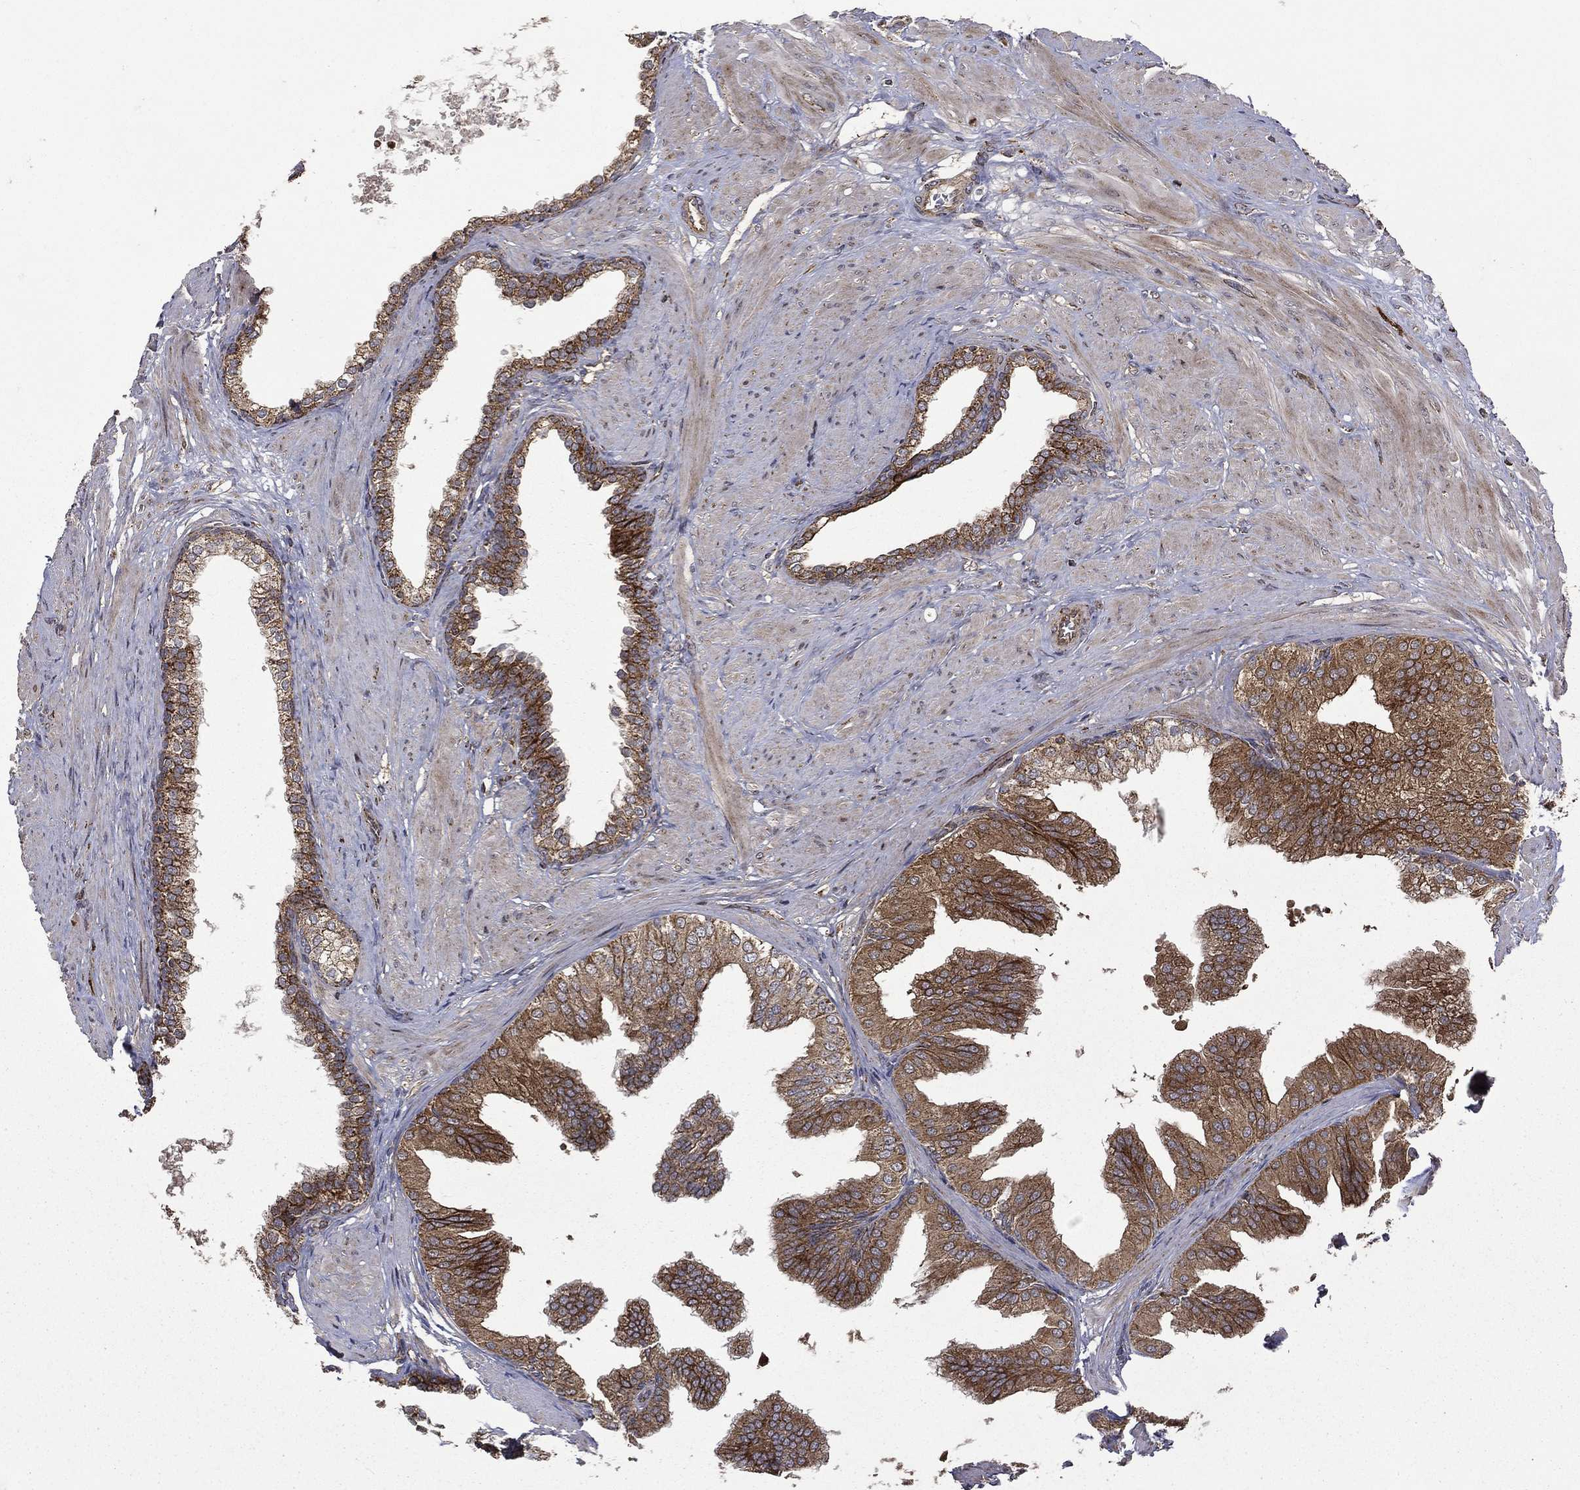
{"staining": {"intensity": "strong", "quantity": ">75%", "location": "cytoplasmic/membranous"}, "tissue": "prostate cancer", "cell_type": "Tumor cells", "image_type": "cancer", "snomed": [{"axis": "morphology", "description": "Adenocarcinoma, NOS"}, {"axis": "topography", "description": "Prostate"}], "caption": "Approximately >75% of tumor cells in human prostate cancer display strong cytoplasmic/membranous protein positivity as visualized by brown immunohistochemical staining.", "gene": "GIMAP6", "patient": {"sex": "male", "age": 69}}